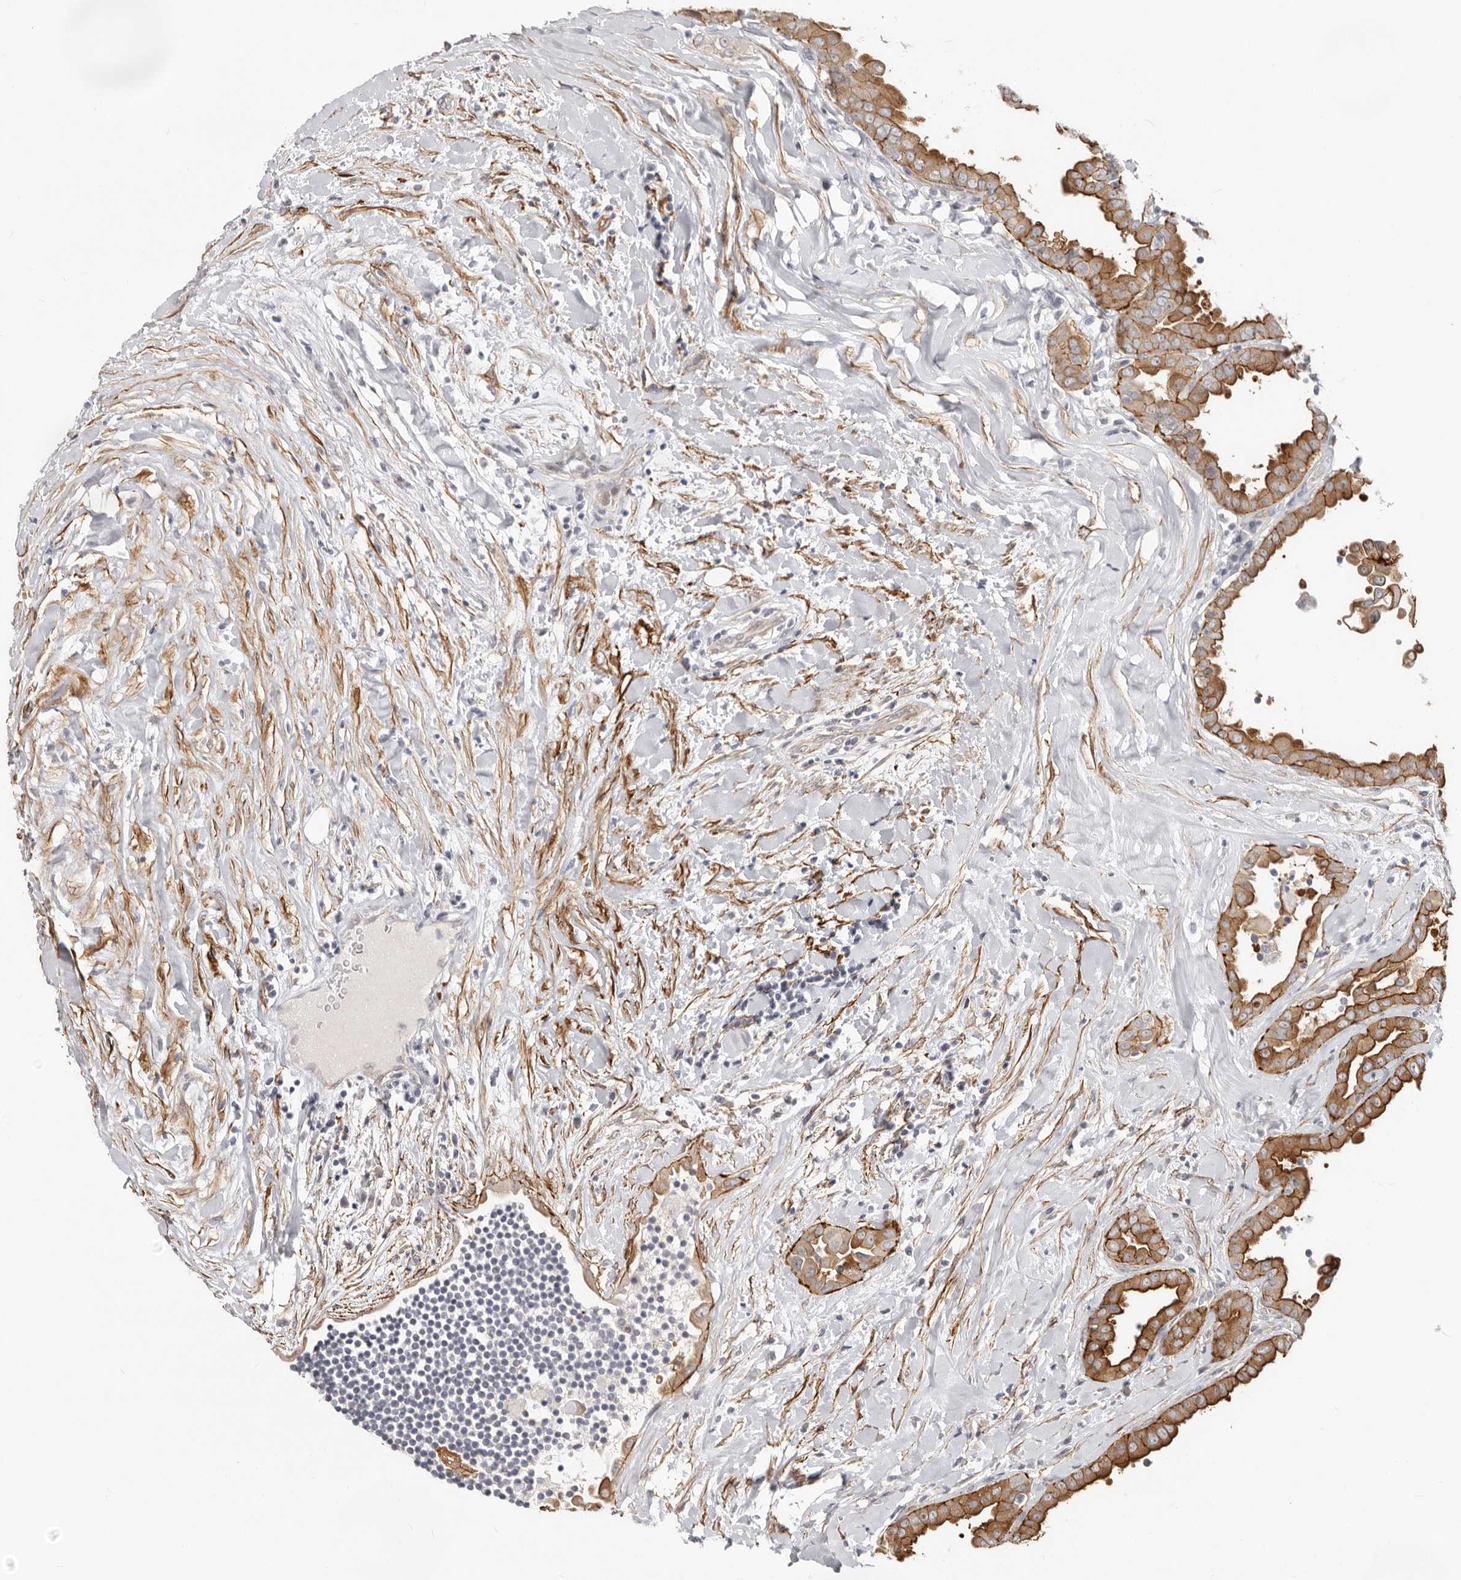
{"staining": {"intensity": "moderate", "quantity": ">75%", "location": "cytoplasmic/membranous"}, "tissue": "thyroid cancer", "cell_type": "Tumor cells", "image_type": "cancer", "snomed": [{"axis": "morphology", "description": "Papillary adenocarcinoma, NOS"}, {"axis": "topography", "description": "Thyroid gland"}], "caption": "About >75% of tumor cells in human thyroid papillary adenocarcinoma display moderate cytoplasmic/membranous protein positivity as visualized by brown immunohistochemical staining.", "gene": "SZT2", "patient": {"sex": "male", "age": 33}}